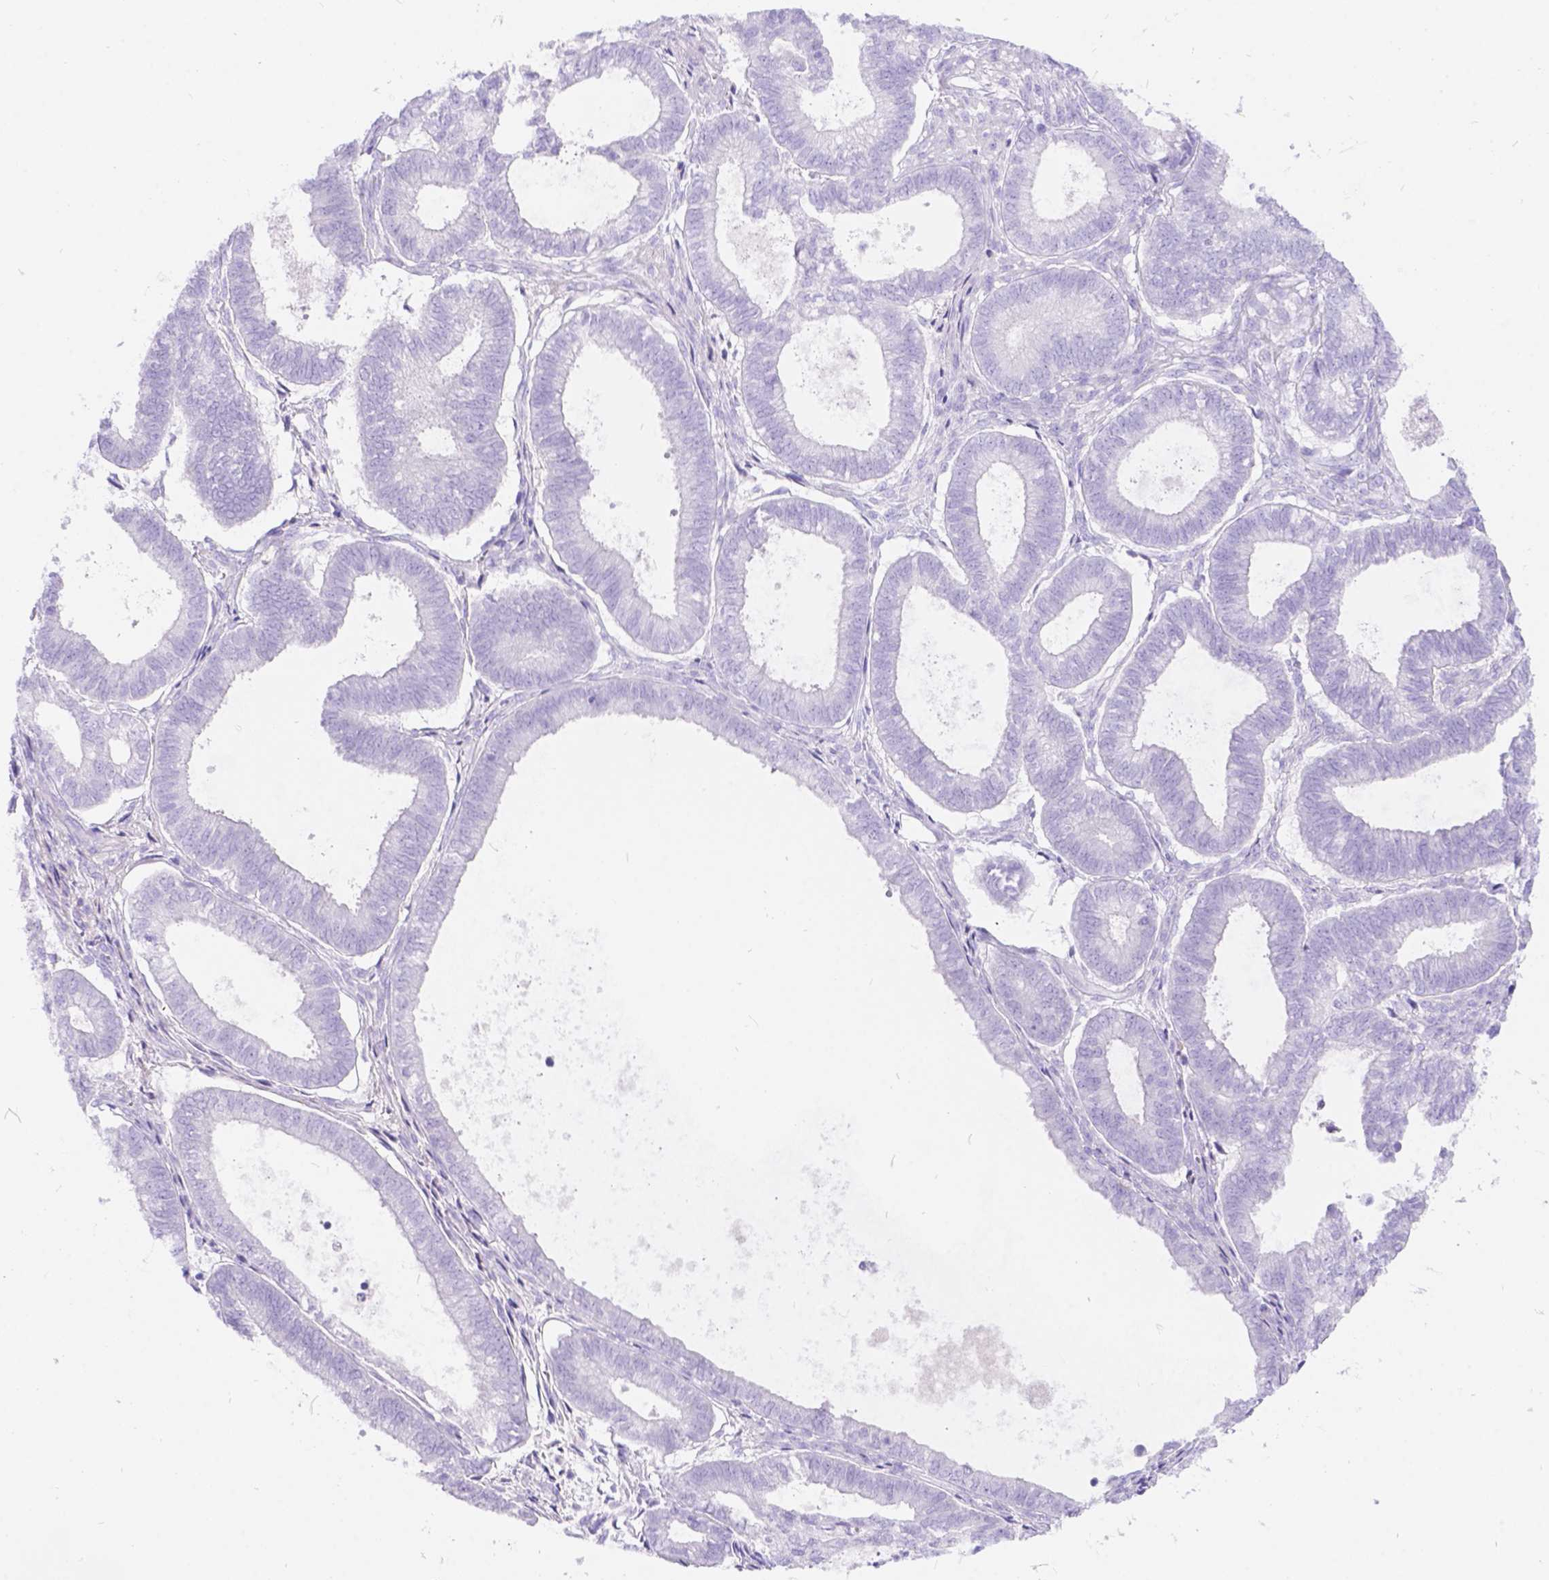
{"staining": {"intensity": "negative", "quantity": "none", "location": "none"}, "tissue": "ovarian cancer", "cell_type": "Tumor cells", "image_type": "cancer", "snomed": [{"axis": "morphology", "description": "Carcinoma, endometroid"}, {"axis": "topography", "description": "Ovary"}], "caption": "This histopathology image is of endometroid carcinoma (ovarian) stained with immunohistochemistry to label a protein in brown with the nuclei are counter-stained blue. There is no expression in tumor cells.", "gene": "KLHL10", "patient": {"sex": "female", "age": 64}}